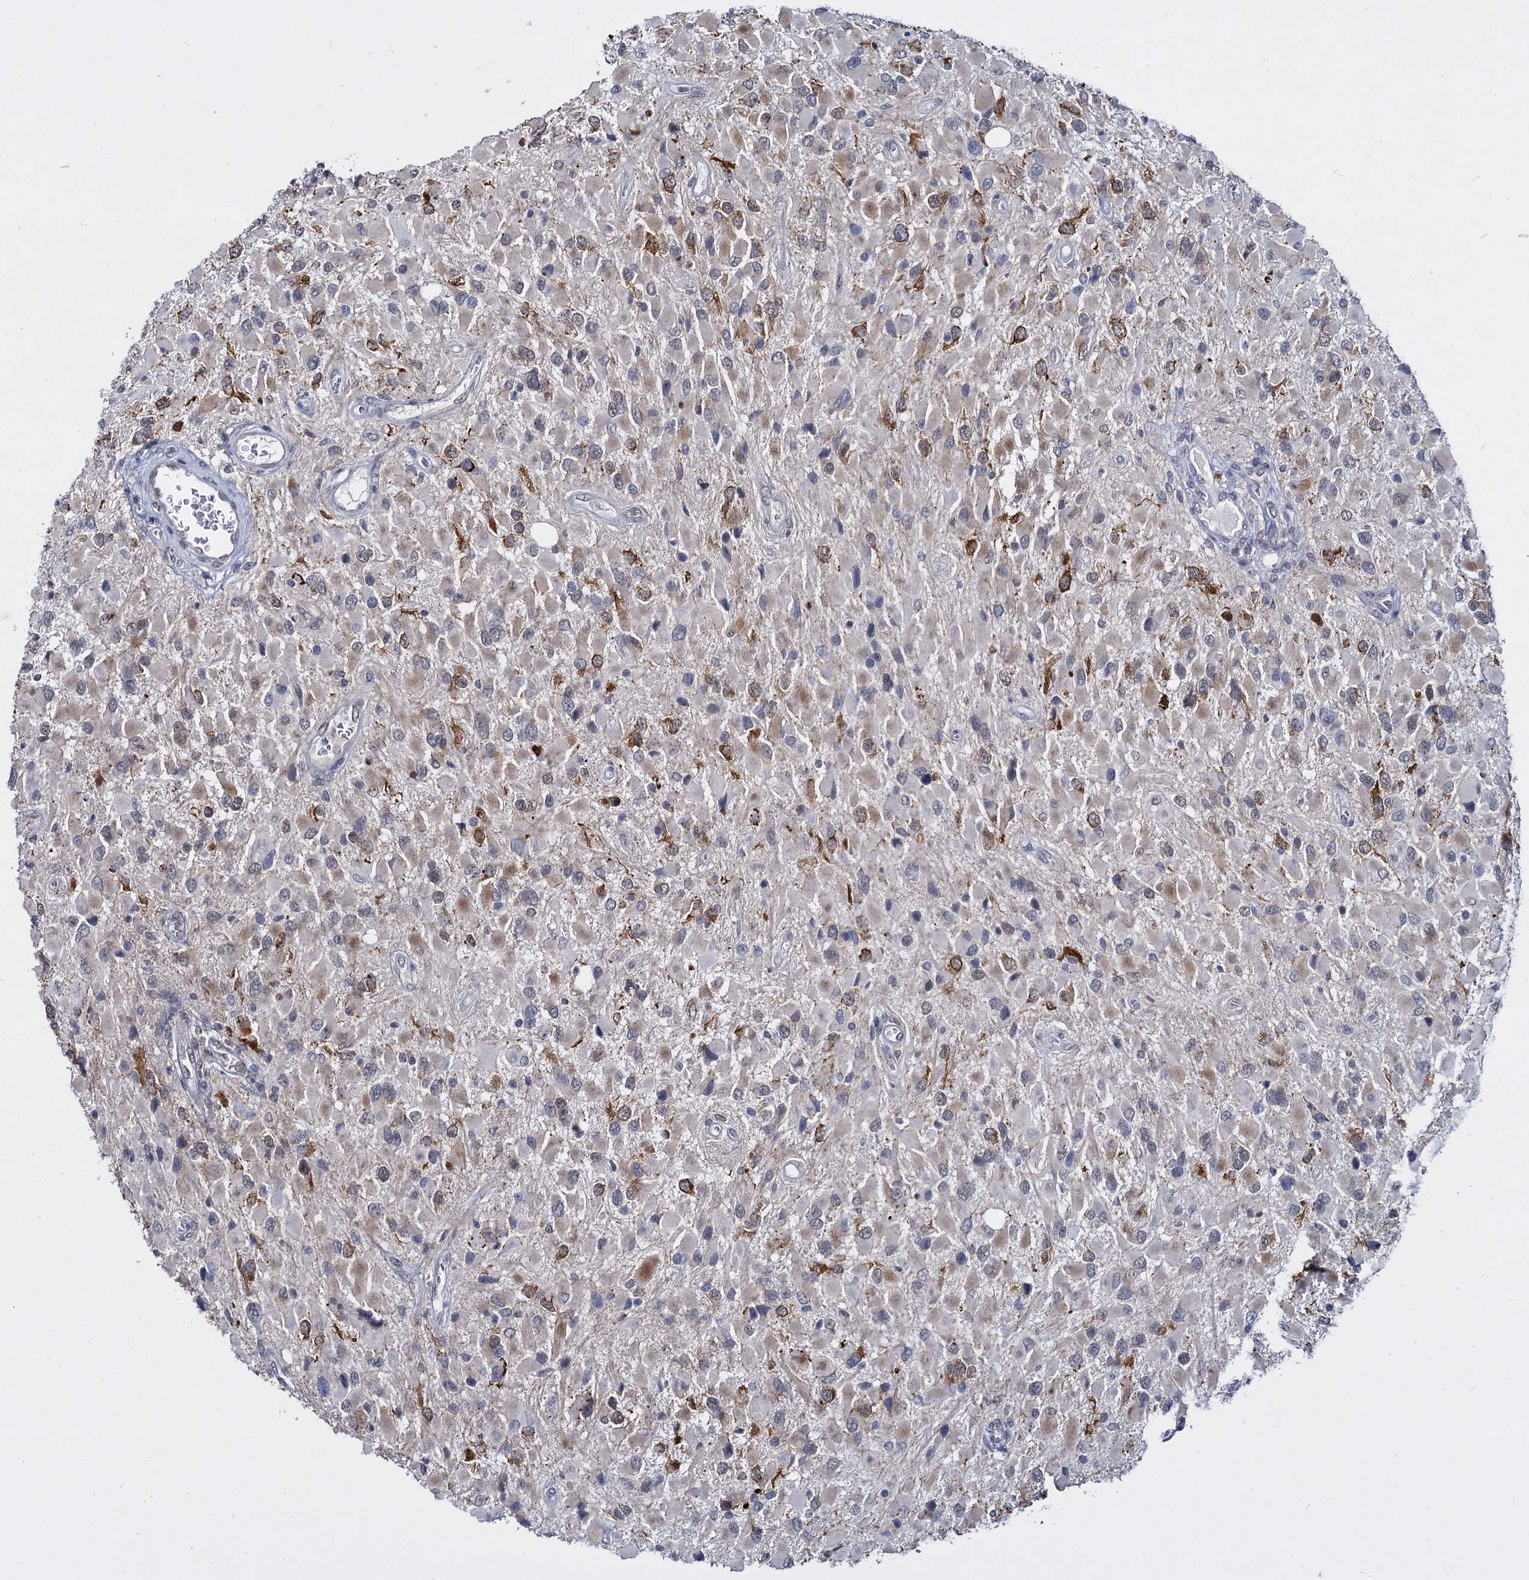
{"staining": {"intensity": "weak", "quantity": "25%-75%", "location": "cytoplasmic/membranous"}, "tissue": "glioma", "cell_type": "Tumor cells", "image_type": "cancer", "snomed": [{"axis": "morphology", "description": "Glioma, malignant, High grade"}, {"axis": "topography", "description": "Brain"}], "caption": "Tumor cells reveal weak cytoplasmic/membranous staining in about 25%-75% of cells in malignant glioma (high-grade). Using DAB (brown) and hematoxylin (blue) stains, captured at high magnification using brightfield microscopy.", "gene": "RPUSD4", "patient": {"sex": "male", "age": 53}}